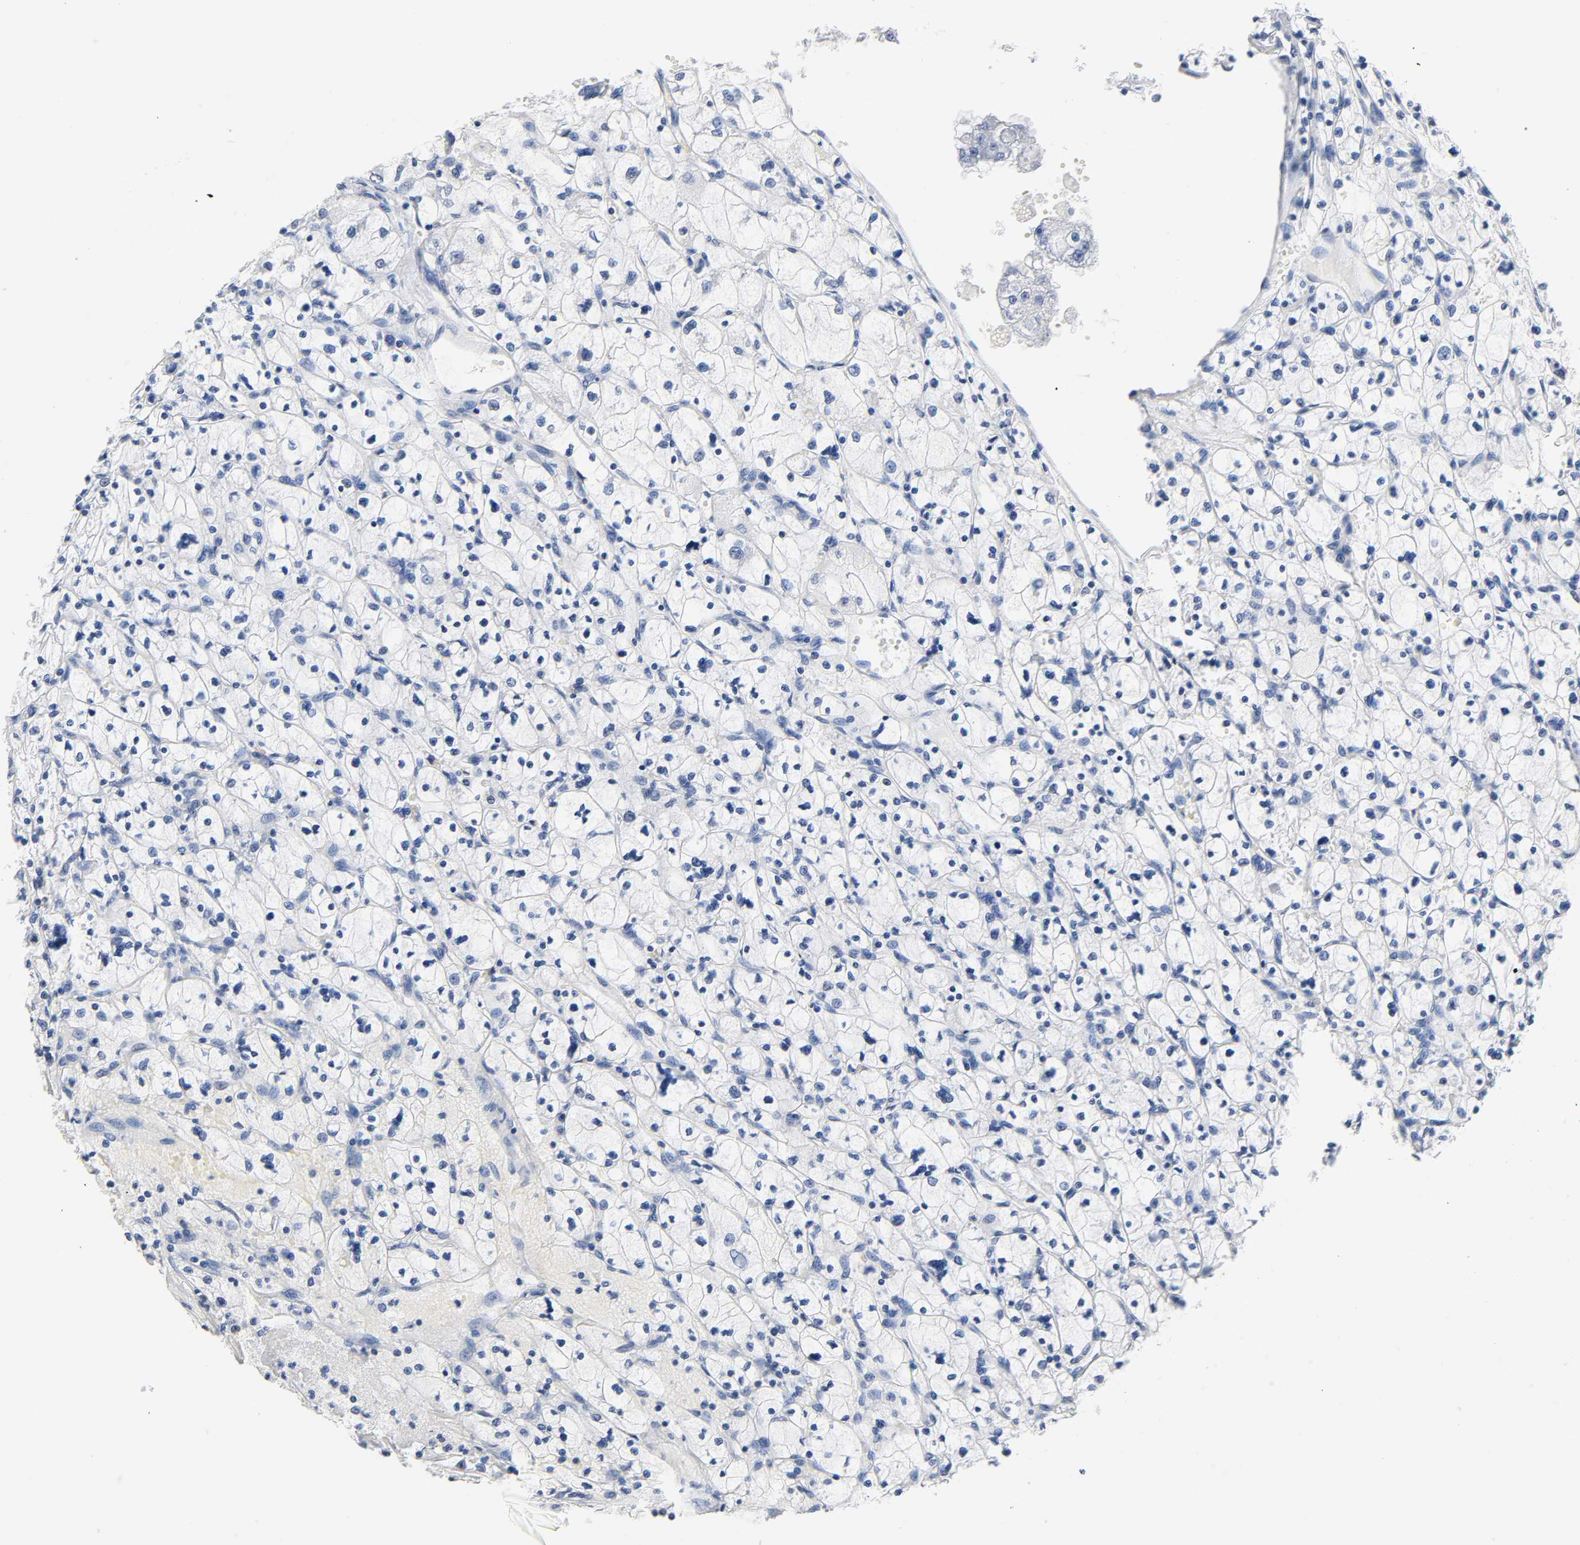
{"staining": {"intensity": "negative", "quantity": "none", "location": "none"}, "tissue": "renal cancer", "cell_type": "Tumor cells", "image_type": "cancer", "snomed": [{"axis": "morphology", "description": "Adenocarcinoma, NOS"}, {"axis": "topography", "description": "Kidney"}], "caption": "The micrograph shows no staining of tumor cells in renal adenocarcinoma.", "gene": "MALT1", "patient": {"sex": "female", "age": 83}}